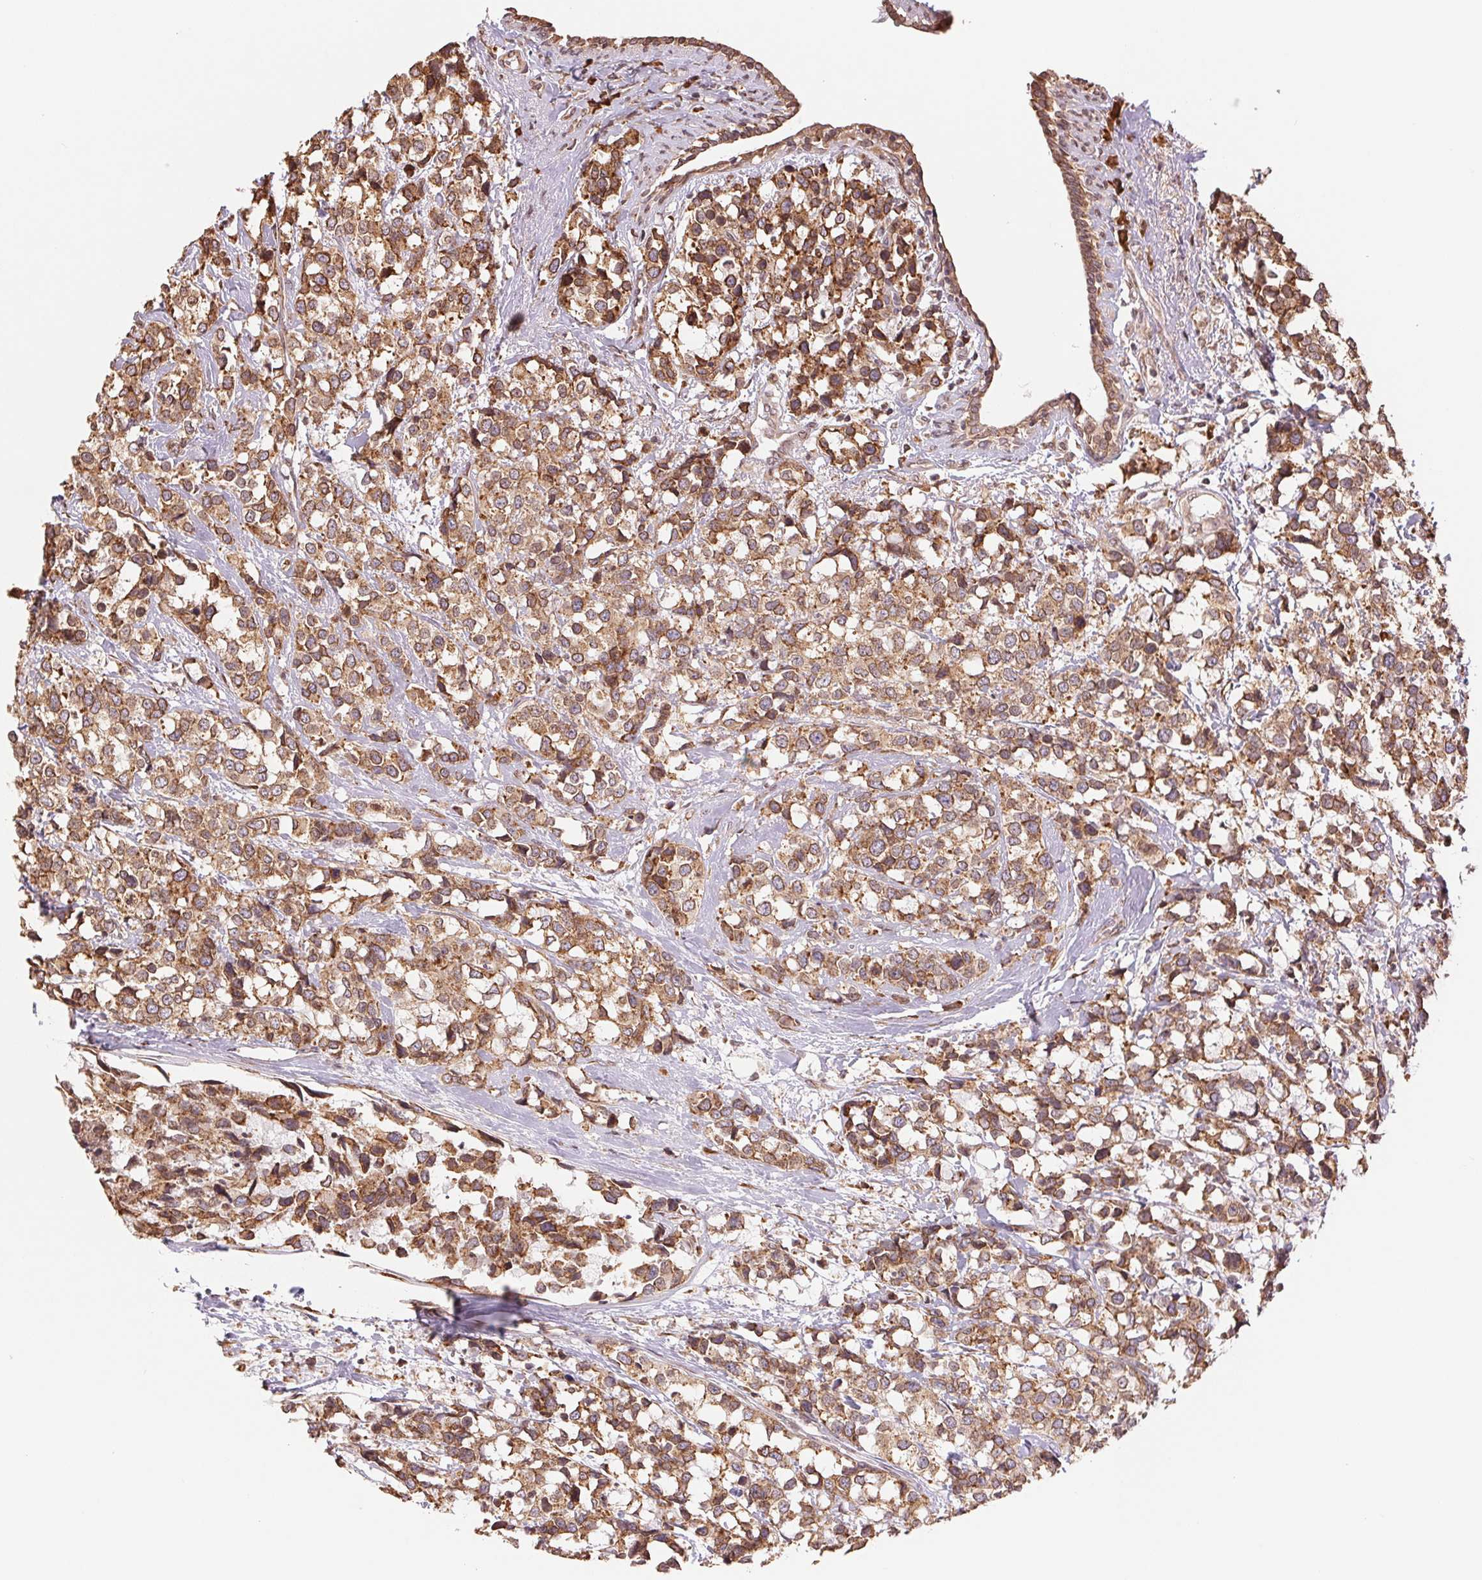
{"staining": {"intensity": "moderate", "quantity": ">75%", "location": "cytoplasmic/membranous"}, "tissue": "breast cancer", "cell_type": "Tumor cells", "image_type": "cancer", "snomed": [{"axis": "morphology", "description": "Lobular carcinoma"}, {"axis": "topography", "description": "Breast"}], "caption": "This photomicrograph displays immunohistochemistry staining of breast lobular carcinoma, with medium moderate cytoplasmic/membranous expression in approximately >75% of tumor cells.", "gene": "RPN1", "patient": {"sex": "female", "age": 59}}